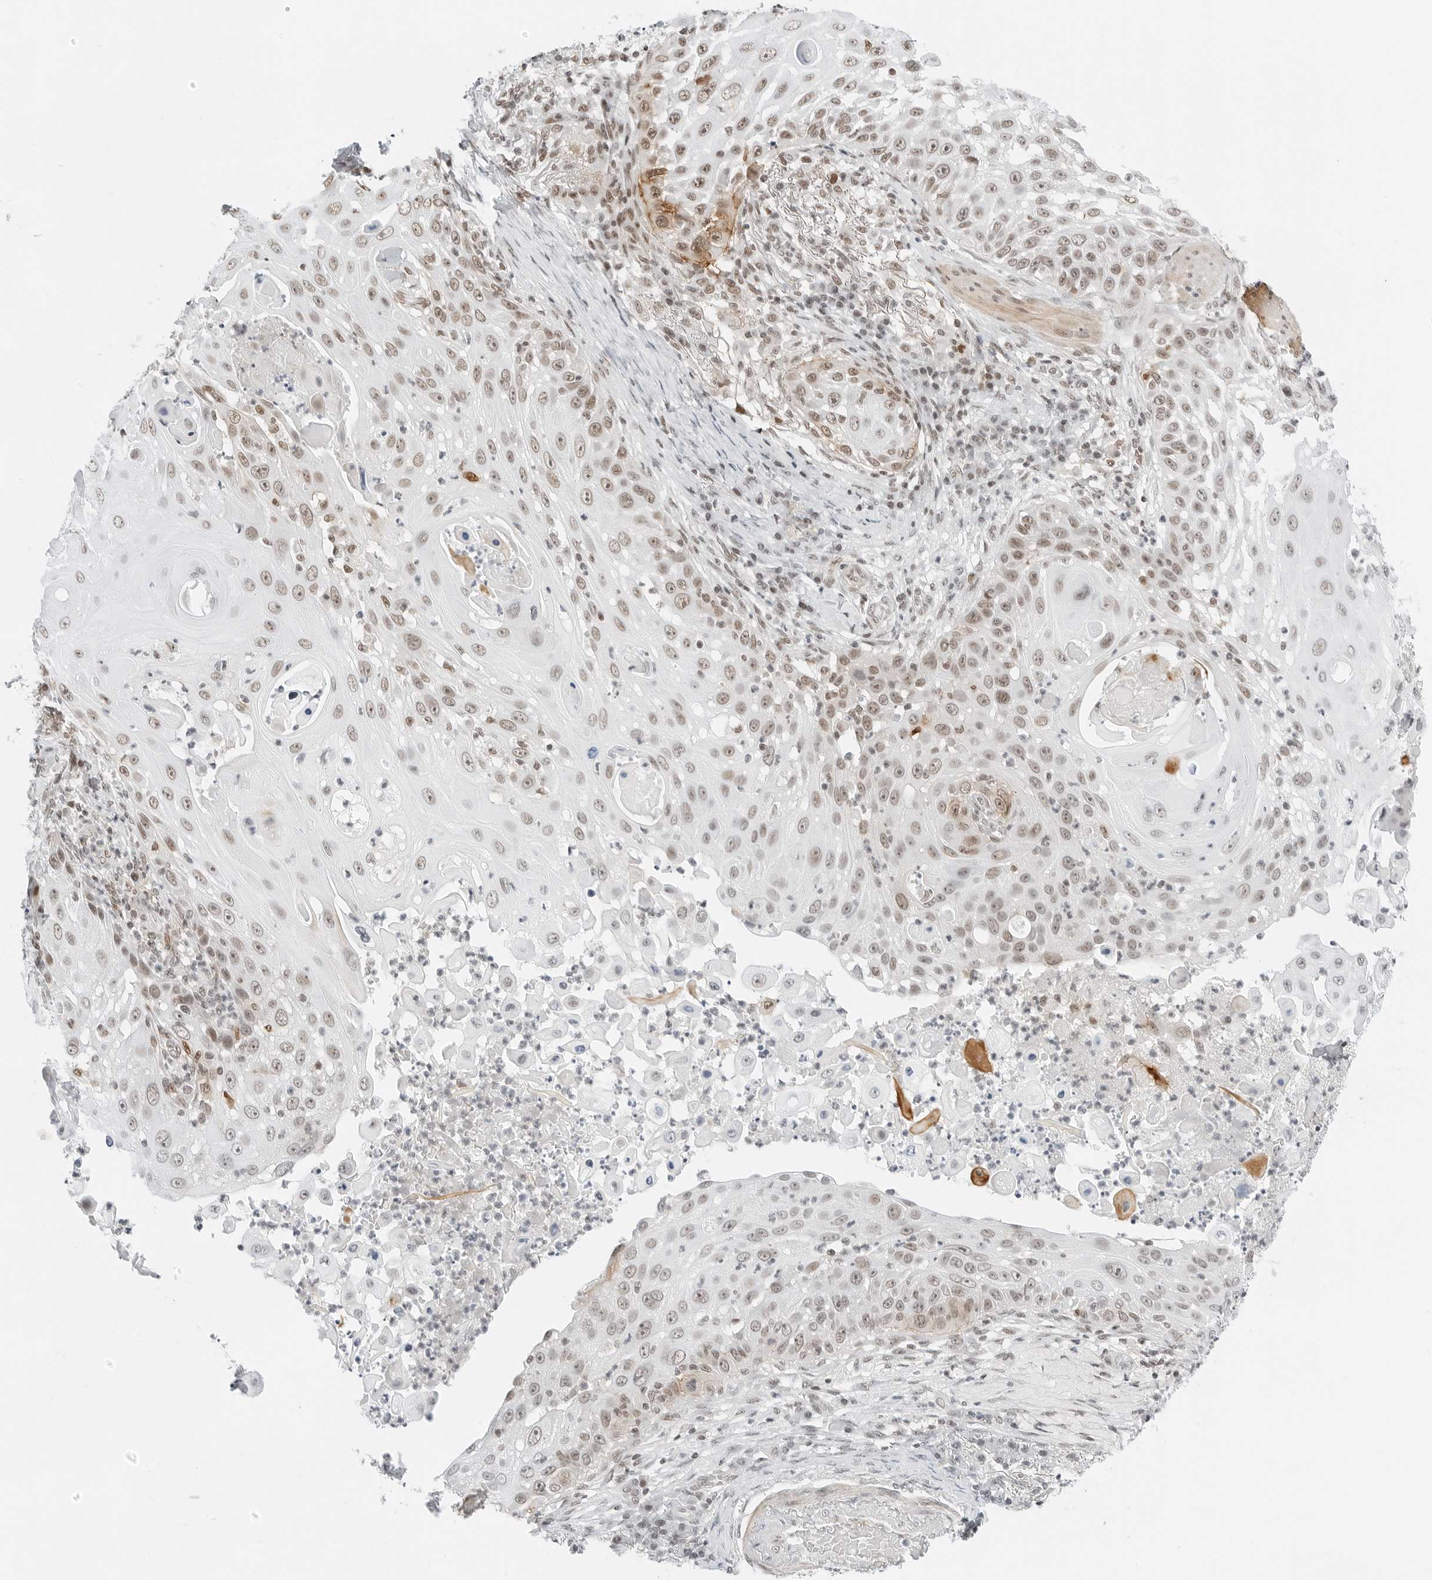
{"staining": {"intensity": "moderate", "quantity": "<25%", "location": "cytoplasmic/membranous,nuclear"}, "tissue": "skin cancer", "cell_type": "Tumor cells", "image_type": "cancer", "snomed": [{"axis": "morphology", "description": "Squamous cell carcinoma, NOS"}, {"axis": "topography", "description": "Skin"}], "caption": "DAB (3,3'-diaminobenzidine) immunohistochemical staining of skin cancer (squamous cell carcinoma) exhibits moderate cytoplasmic/membranous and nuclear protein staining in about <25% of tumor cells.", "gene": "CRTC2", "patient": {"sex": "female", "age": 44}}